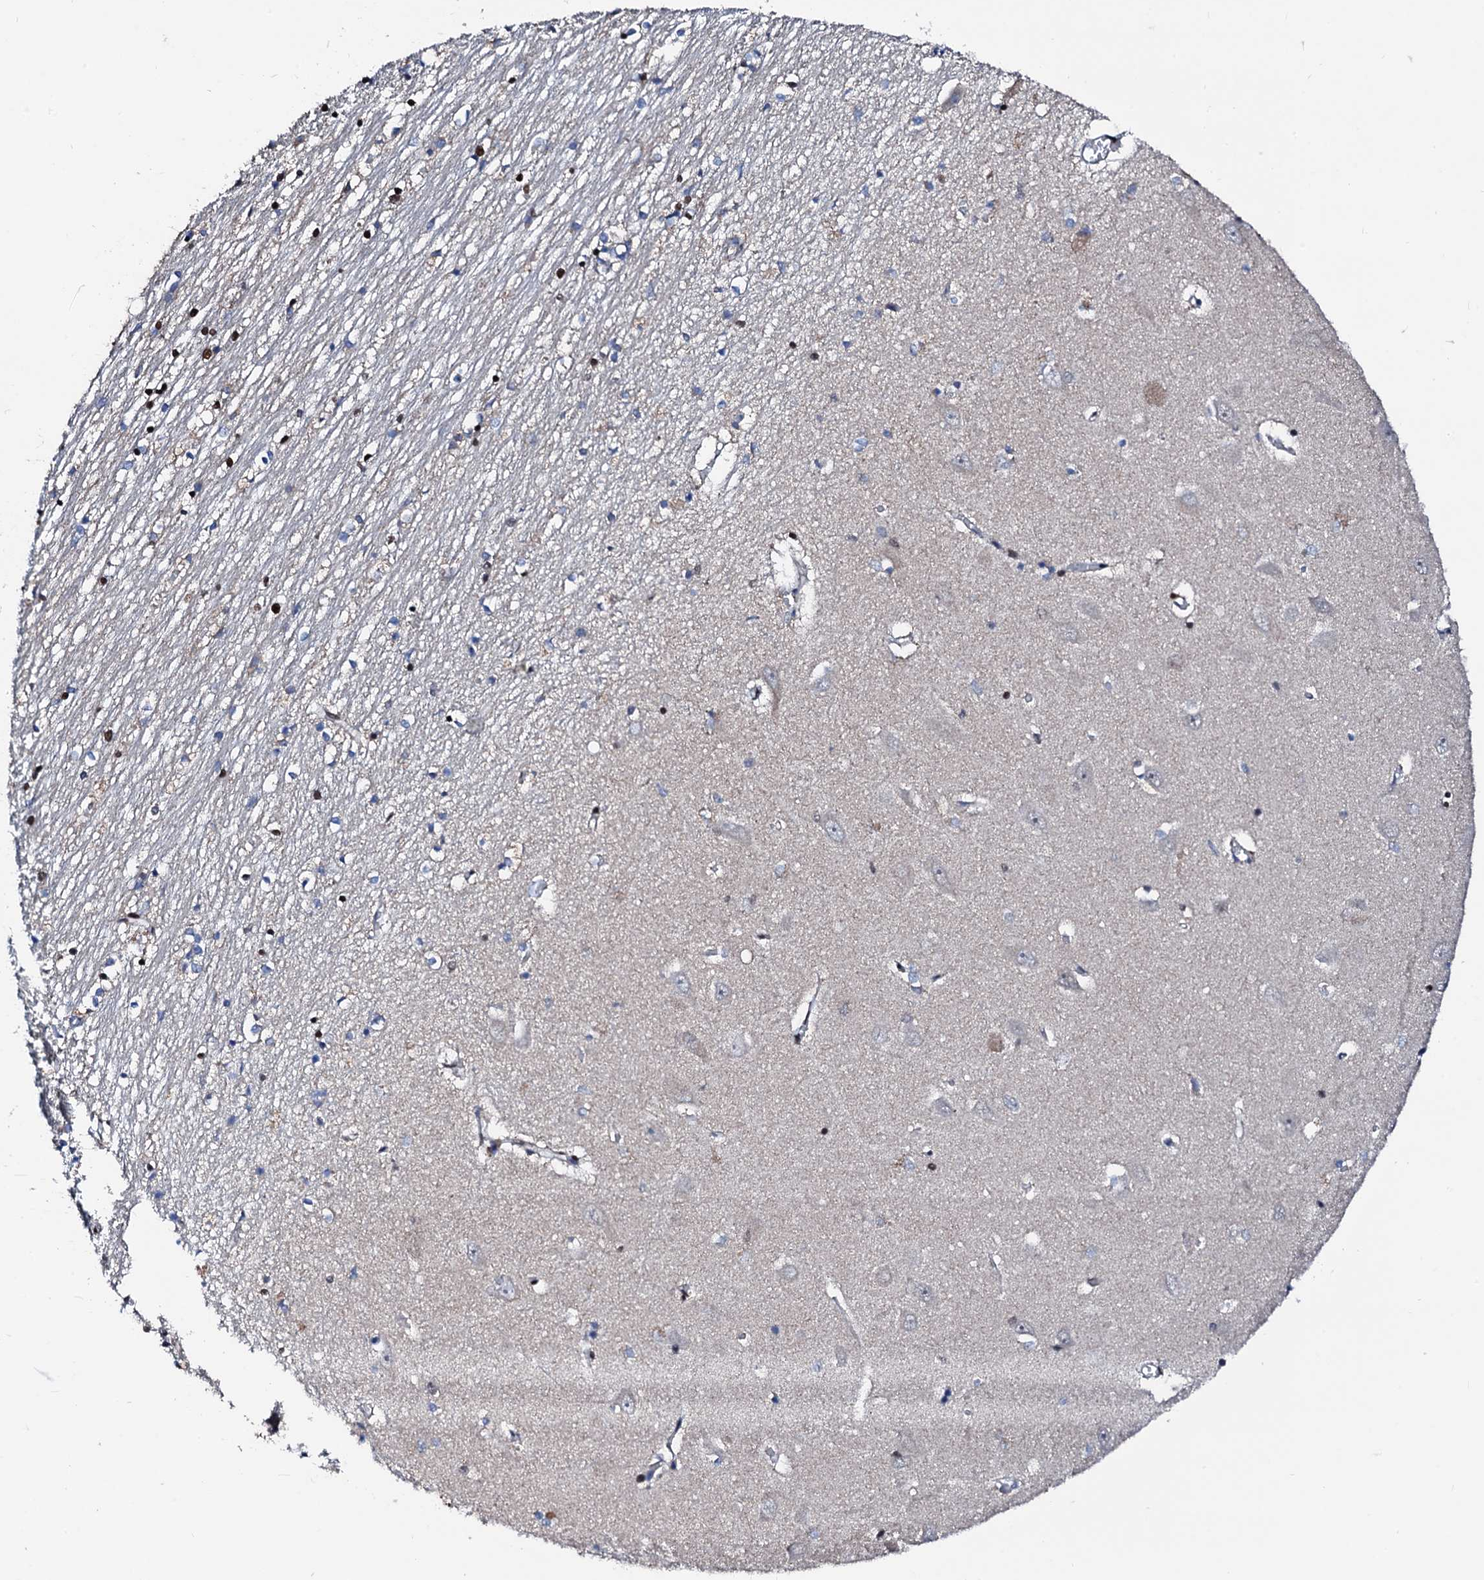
{"staining": {"intensity": "moderate", "quantity": "<25%", "location": "nuclear"}, "tissue": "hippocampus", "cell_type": "Glial cells", "image_type": "normal", "snomed": [{"axis": "morphology", "description": "Normal tissue, NOS"}, {"axis": "topography", "description": "Hippocampus"}], "caption": "Glial cells reveal moderate nuclear expression in about <25% of cells in benign hippocampus.", "gene": "KIF18A", "patient": {"sex": "male", "age": 70}}